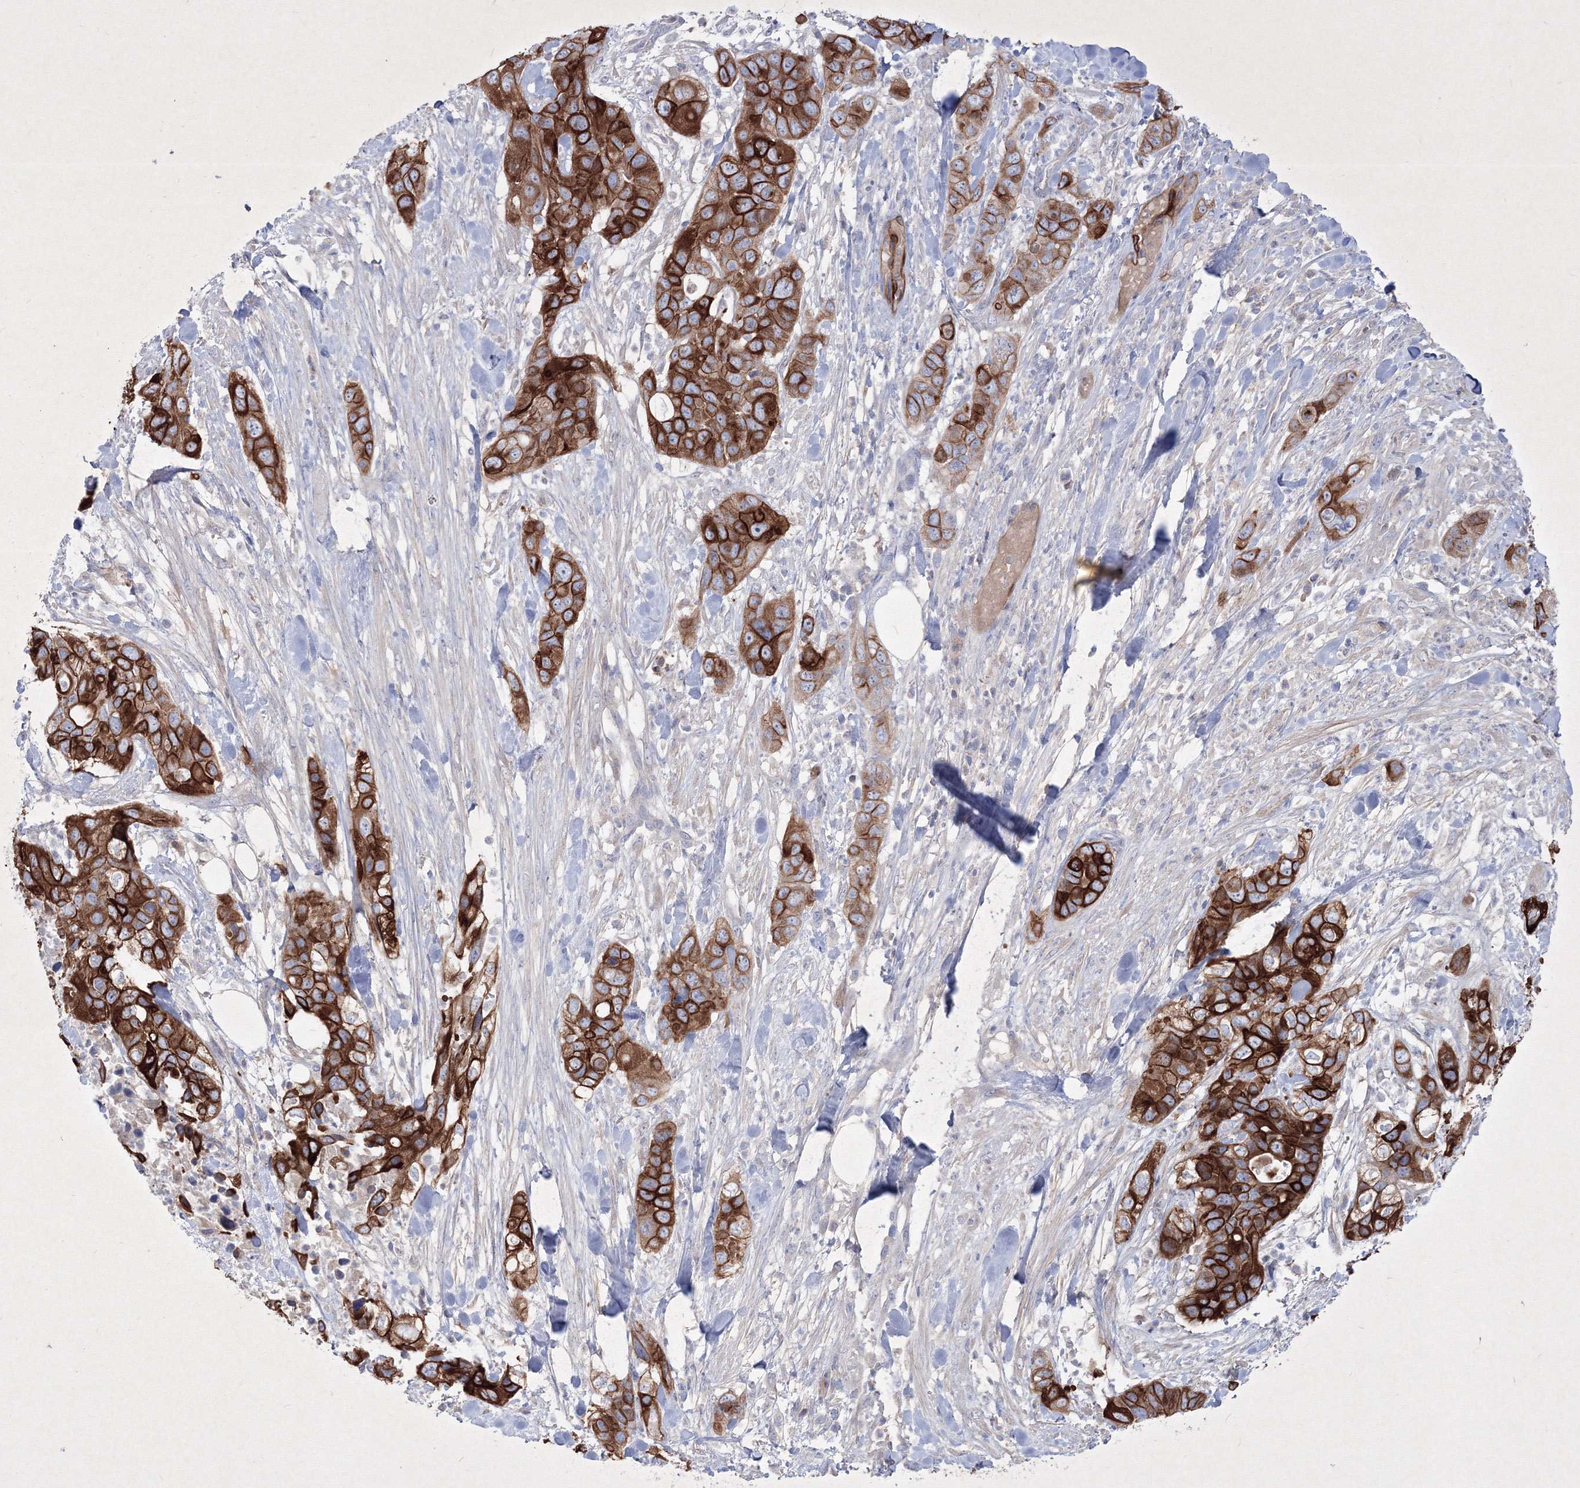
{"staining": {"intensity": "strong", "quantity": ">75%", "location": "cytoplasmic/membranous"}, "tissue": "pancreatic cancer", "cell_type": "Tumor cells", "image_type": "cancer", "snomed": [{"axis": "morphology", "description": "Adenocarcinoma, NOS"}, {"axis": "topography", "description": "Pancreas"}], "caption": "Adenocarcinoma (pancreatic) was stained to show a protein in brown. There is high levels of strong cytoplasmic/membranous staining in approximately >75% of tumor cells.", "gene": "TMEM139", "patient": {"sex": "female", "age": 71}}